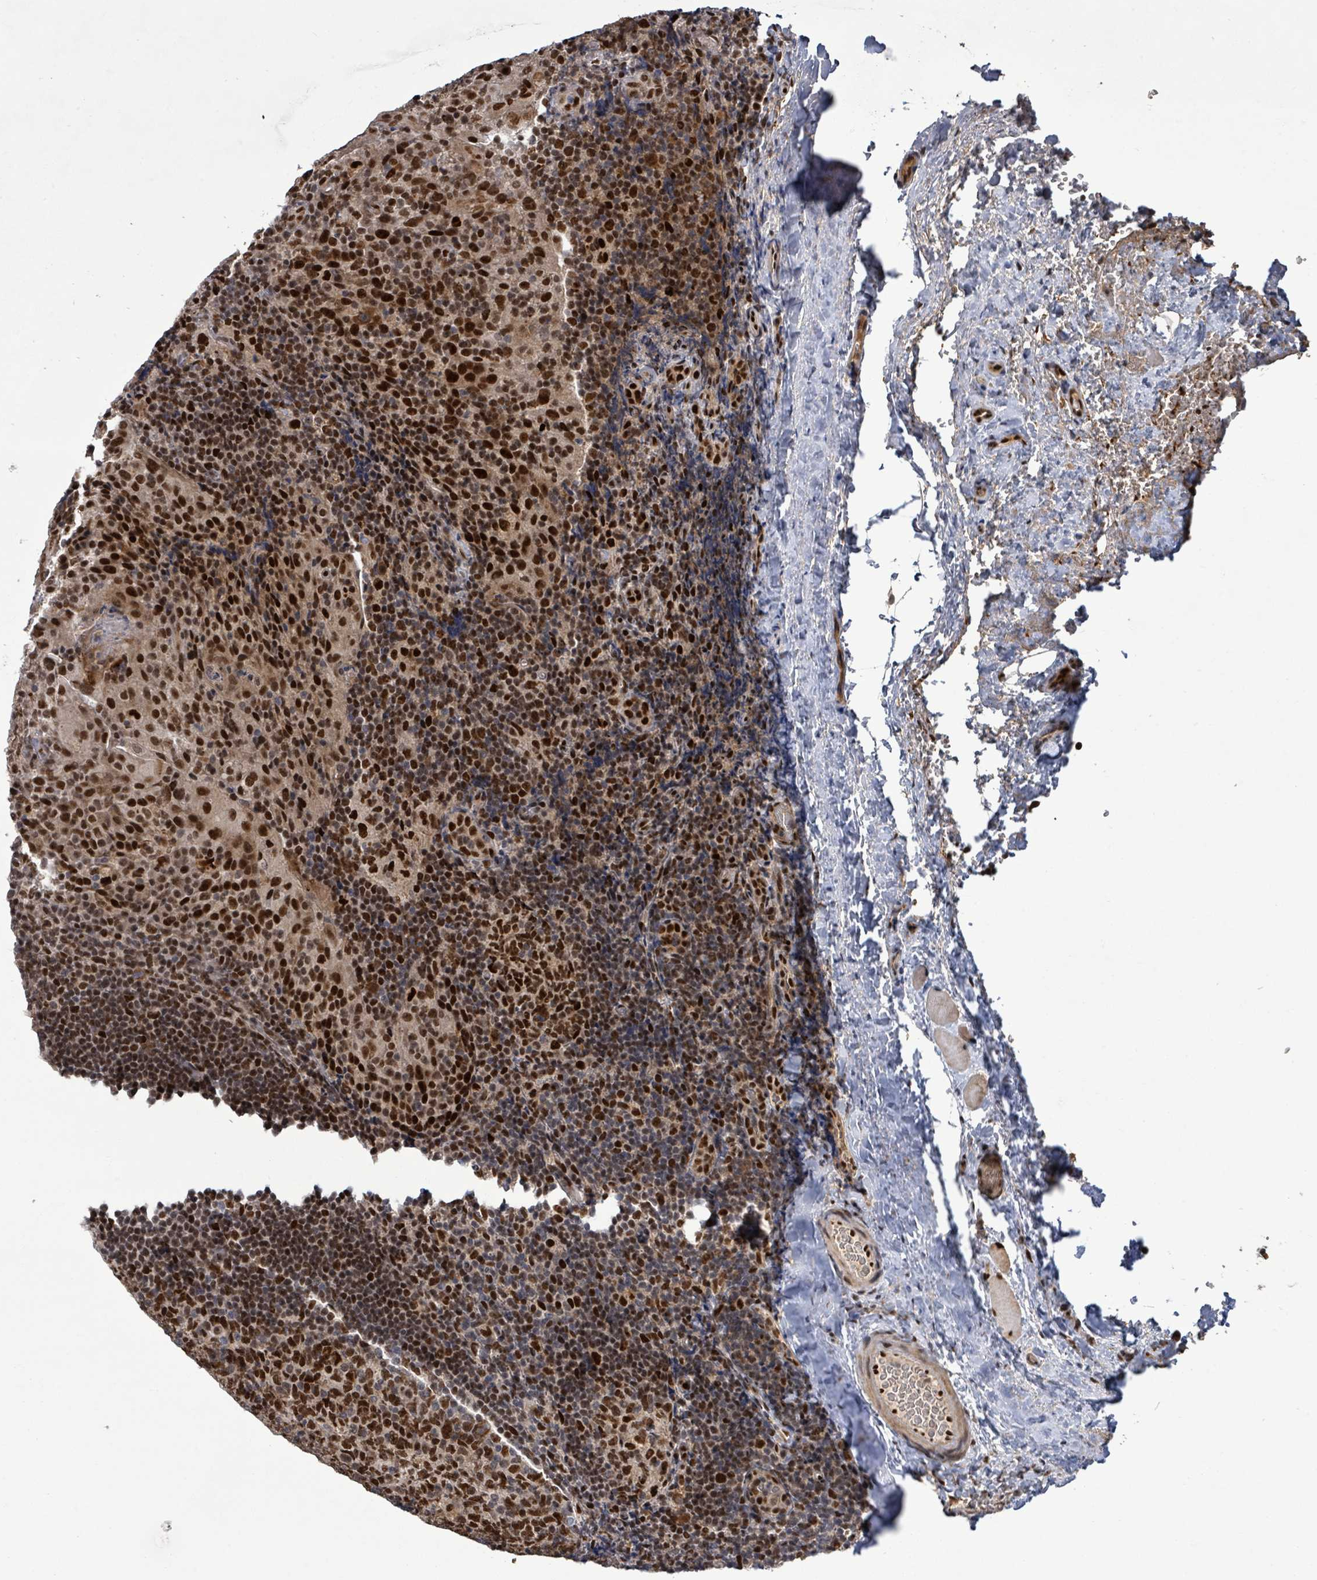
{"staining": {"intensity": "moderate", "quantity": ">75%", "location": "nuclear"}, "tissue": "tonsil", "cell_type": "Germinal center cells", "image_type": "normal", "snomed": [{"axis": "morphology", "description": "Normal tissue, NOS"}, {"axis": "topography", "description": "Tonsil"}], "caption": "DAB (3,3'-diaminobenzidine) immunohistochemical staining of normal tonsil shows moderate nuclear protein staining in approximately >75% of germinal center cells. (DAB (3,3'-diaminobenzidine) IHC with brightfield microscopy, high magnification).", "gene": "PATZ1", "patient": {"sex": "male", "age": 17}}